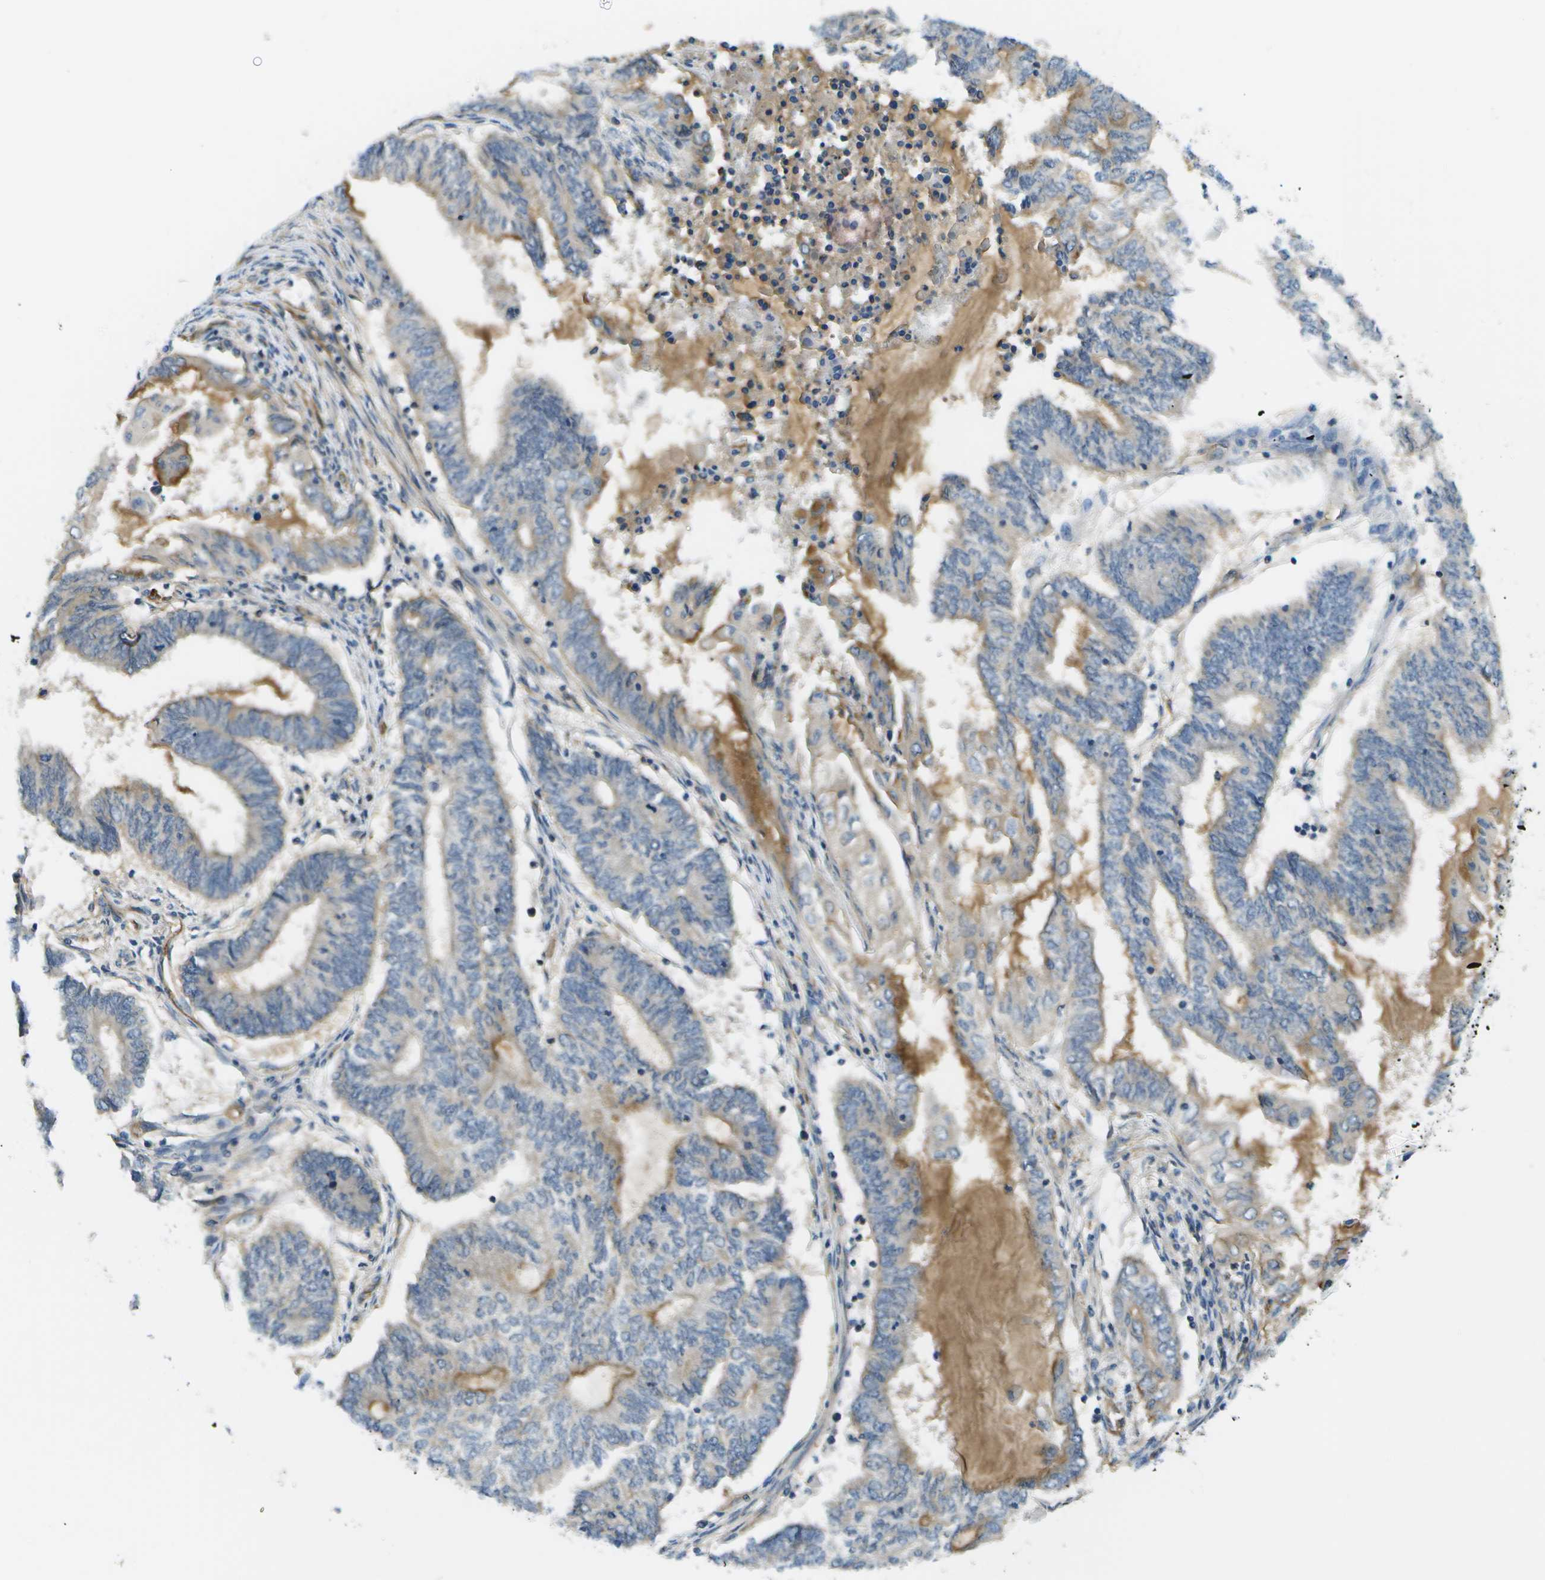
{"staining": {"intensity": "weak", "quantity": "<25%", "location": "cytoplasmic/membranous"}, "tissue": "endometrial cancer", "cell_type": "Tumor cells", "image_type": "cancer", "snomed": [{"axis": "morphology", "description": "Adenocarcinoma, NOS"}, {"axis": "topography", "description": "Uterus"}, {"axis": "topography", "description": "Endometrium"}], "caption": "The immunohistochemistry image has no significant expression in tumor cells of endometrial adenocarcinoma tissue.", "gene": "KIAA0040", "patient": {"sex": "female", "age": 70}}